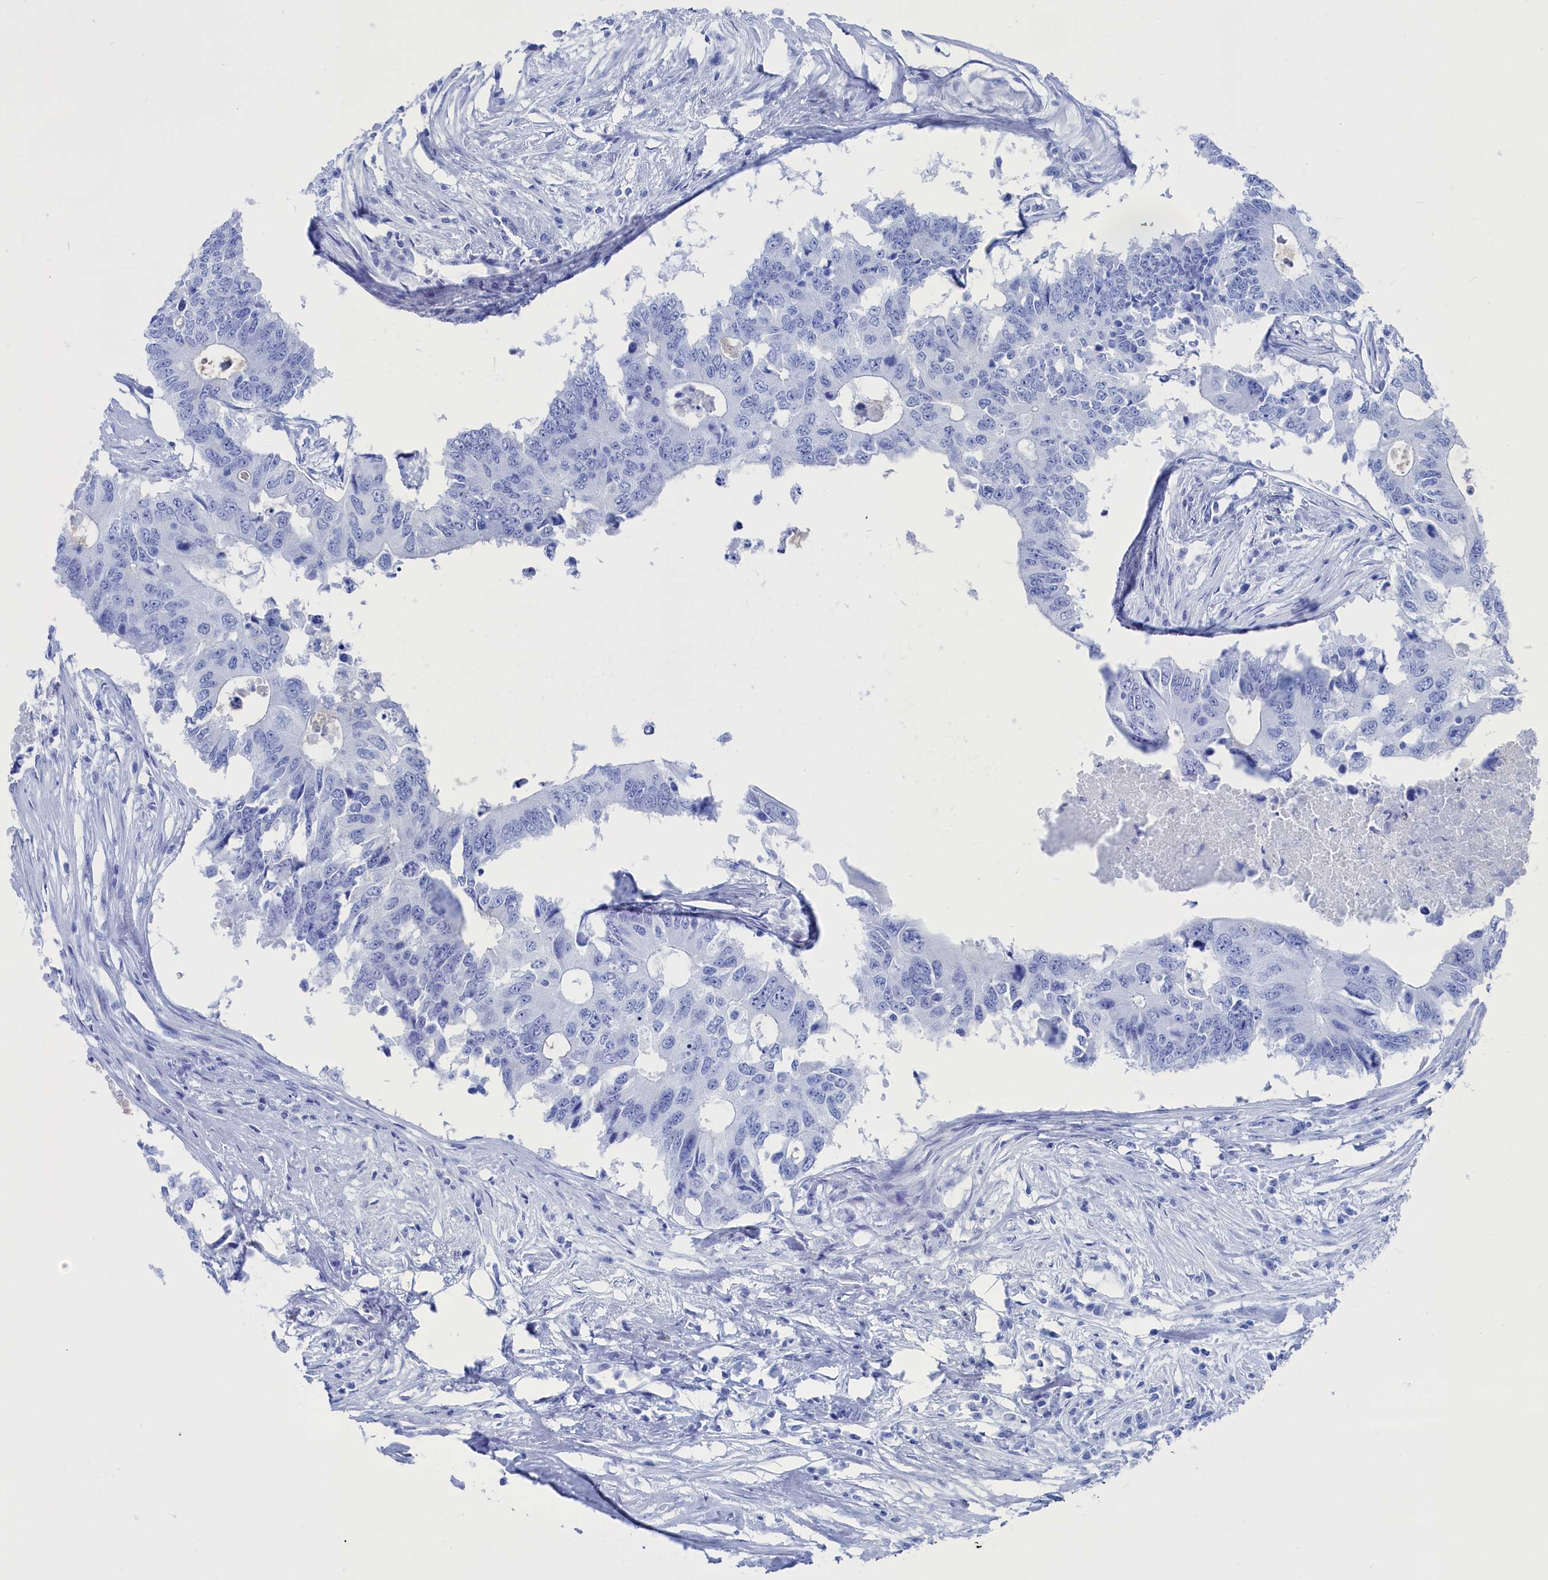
{"staining": {"intensity": "negative", "quantity": "none", "location": "none"}, "tissue": "colorectal cancer", "cell_type": "Tumor cells", "image_type": "cancer", "snomed": [{"axis": "morphology", "description": "Adenocarcinoma, NOS"}, {"axis": "topography", "description": "Colon"}], "caption": "Immunohistochemistry (IHC) of human colorectal cancer demonstrates no expression in tumor cells. (Brightfield microscopy of DAB (3,3'-diaminobenzidine) immunohistochemistry (IHC) at high magnification).", "gene": "CEND1", "patient": {"sex": "male", "age": 71}}